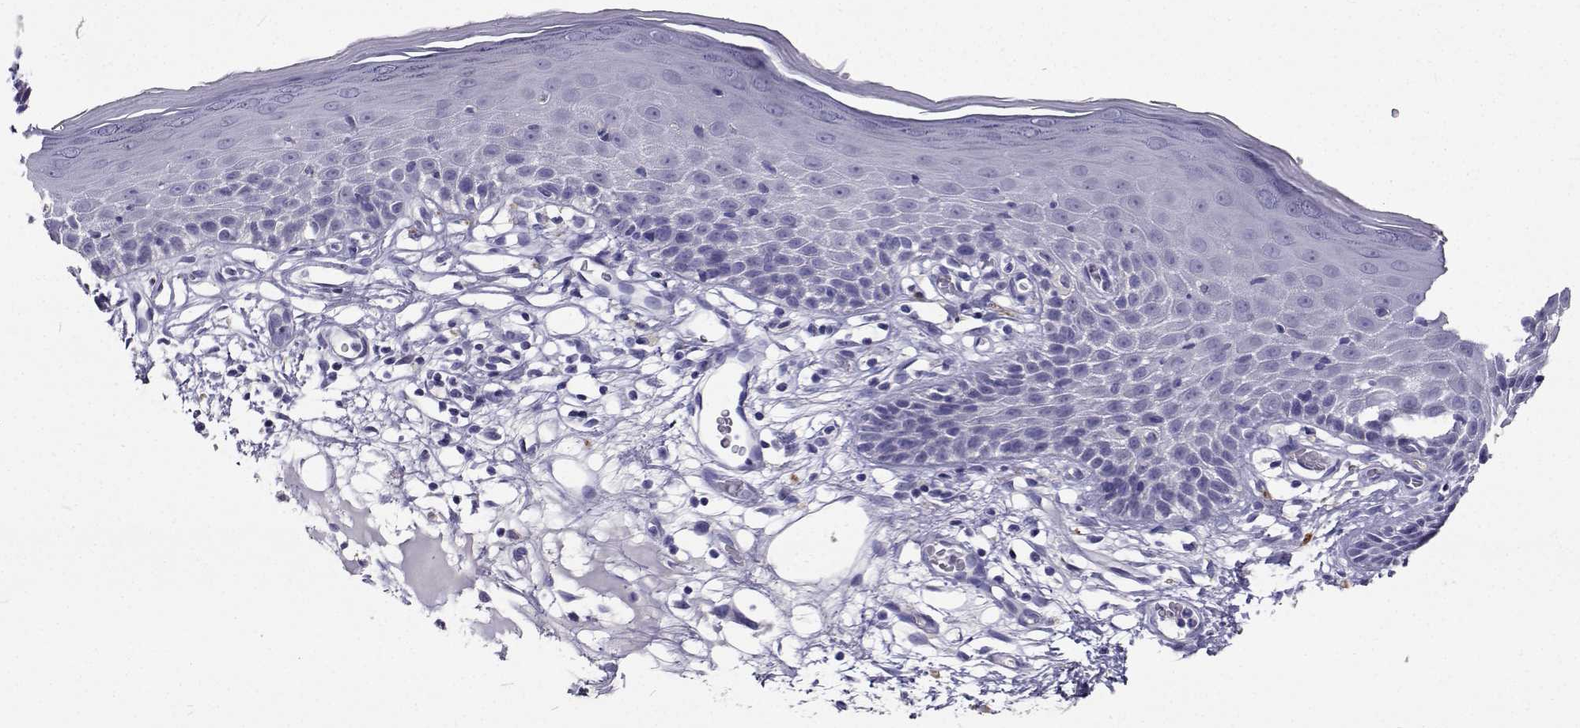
{"staining": {"intensity": "moderate", "quantity": "<25%", "location": "cytoplasmic/membranous"}, "tissue": "skin", "cell_type": "Epidermal cells", "image_type": "normal", "snomed": [{"axis": "morphology", "description": "Normal tissue, NOS"}, {"axis": "topography", "description": "Vulva"}], "caption": "High-magnification brightfield microscopy of benign skin stained with DAB (brown) and counterstained with hematoxylin (blue). epidermal cells exhibit moderate cytoplasmic/membranous positivity is seen in about<25% of cells. The protein of interest is shown in brown color, while the nuclei are stained blue.", "gene": "CFAP44", "patient": {"sex": "female", "age": 68}}